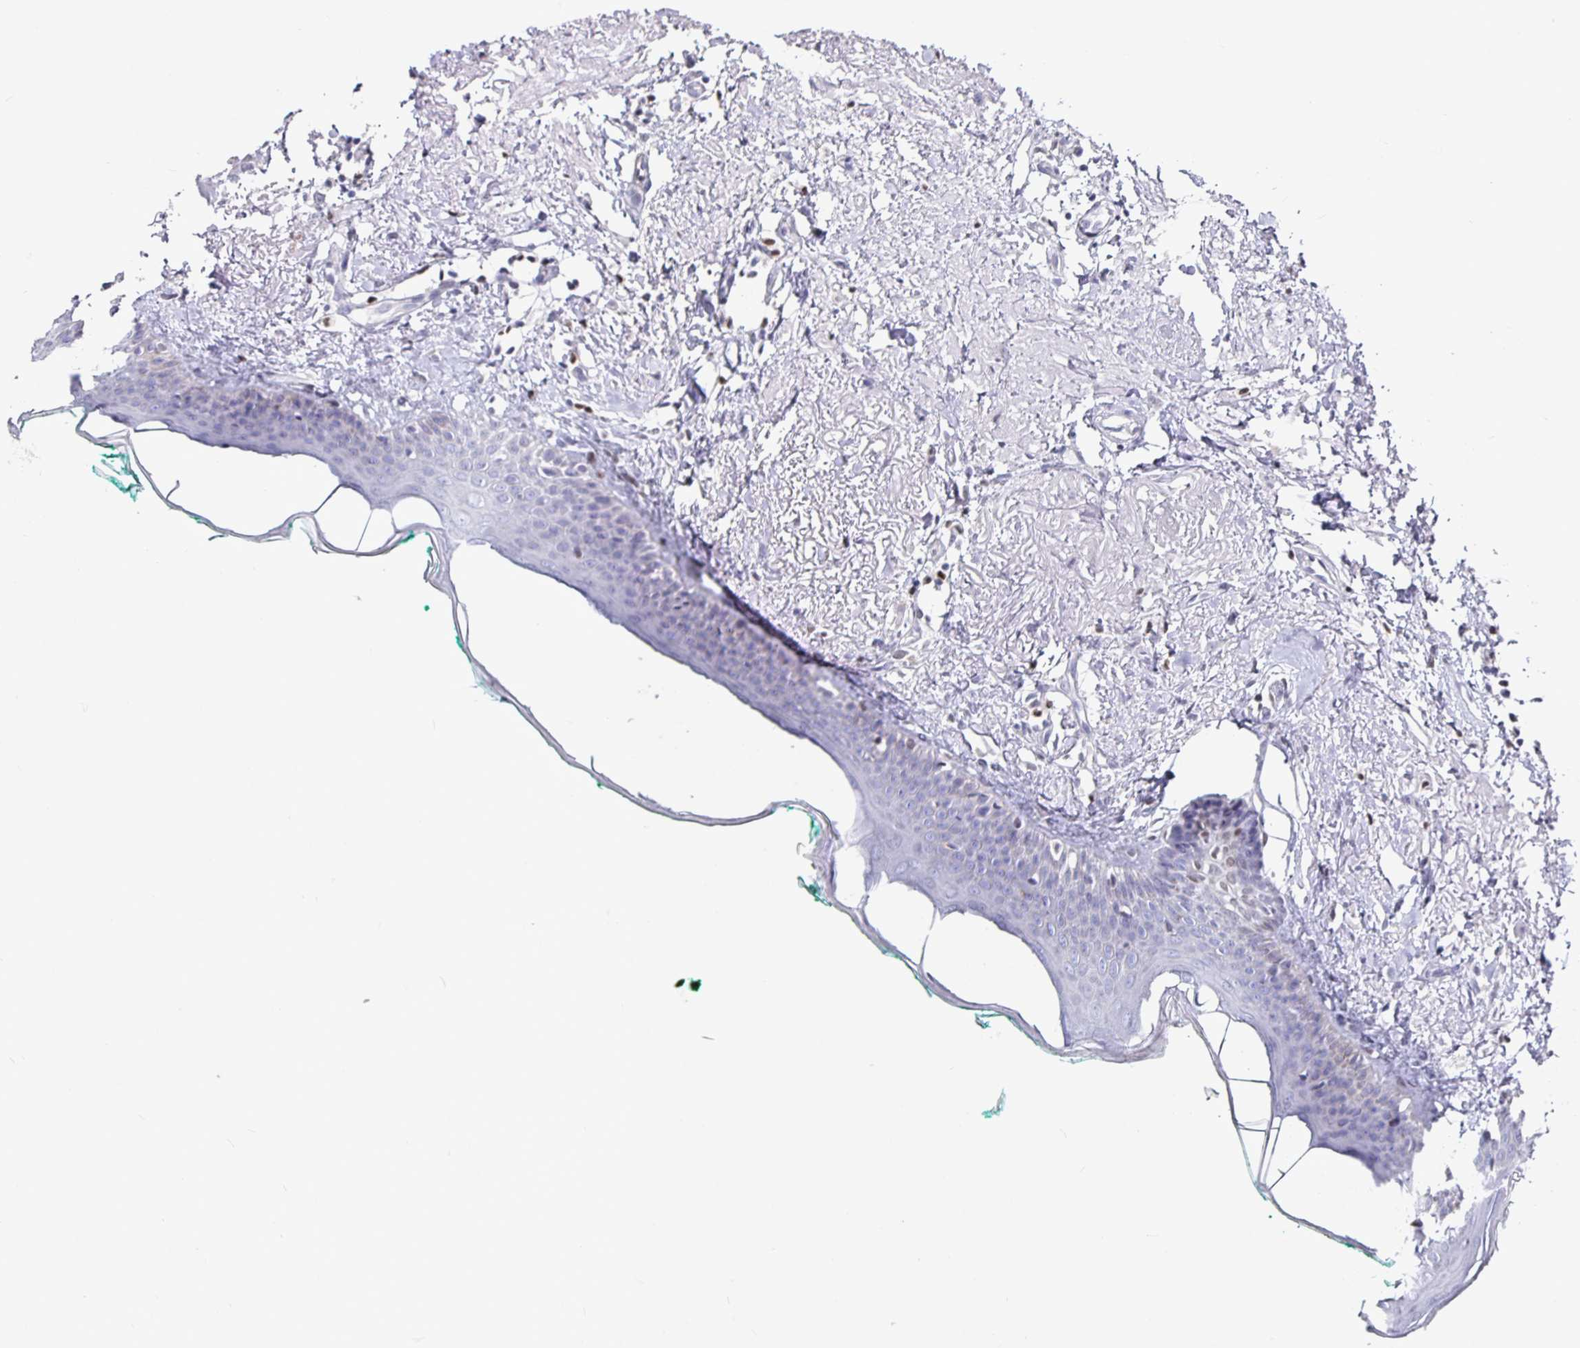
{"staining": {"intensity": "negative", "quantity": "none", "location": "none"}, "tissue": "oral mucosa", "cell_type": "Squamous epithelial cells", "image_type": "normal", "snomed": [{"axis": "morphology", "description": "Normal tissue, NOS"}, {"axis": "topography", "description": "Oral tissue"}], "caption": "Immunohistochemistry image of benign human oral mucosa stained for a protein (brown), which shows no expression in squamous epithelial cells.", "gene": "RUNX2", "patient": {"sex": "female", "age": 70}}